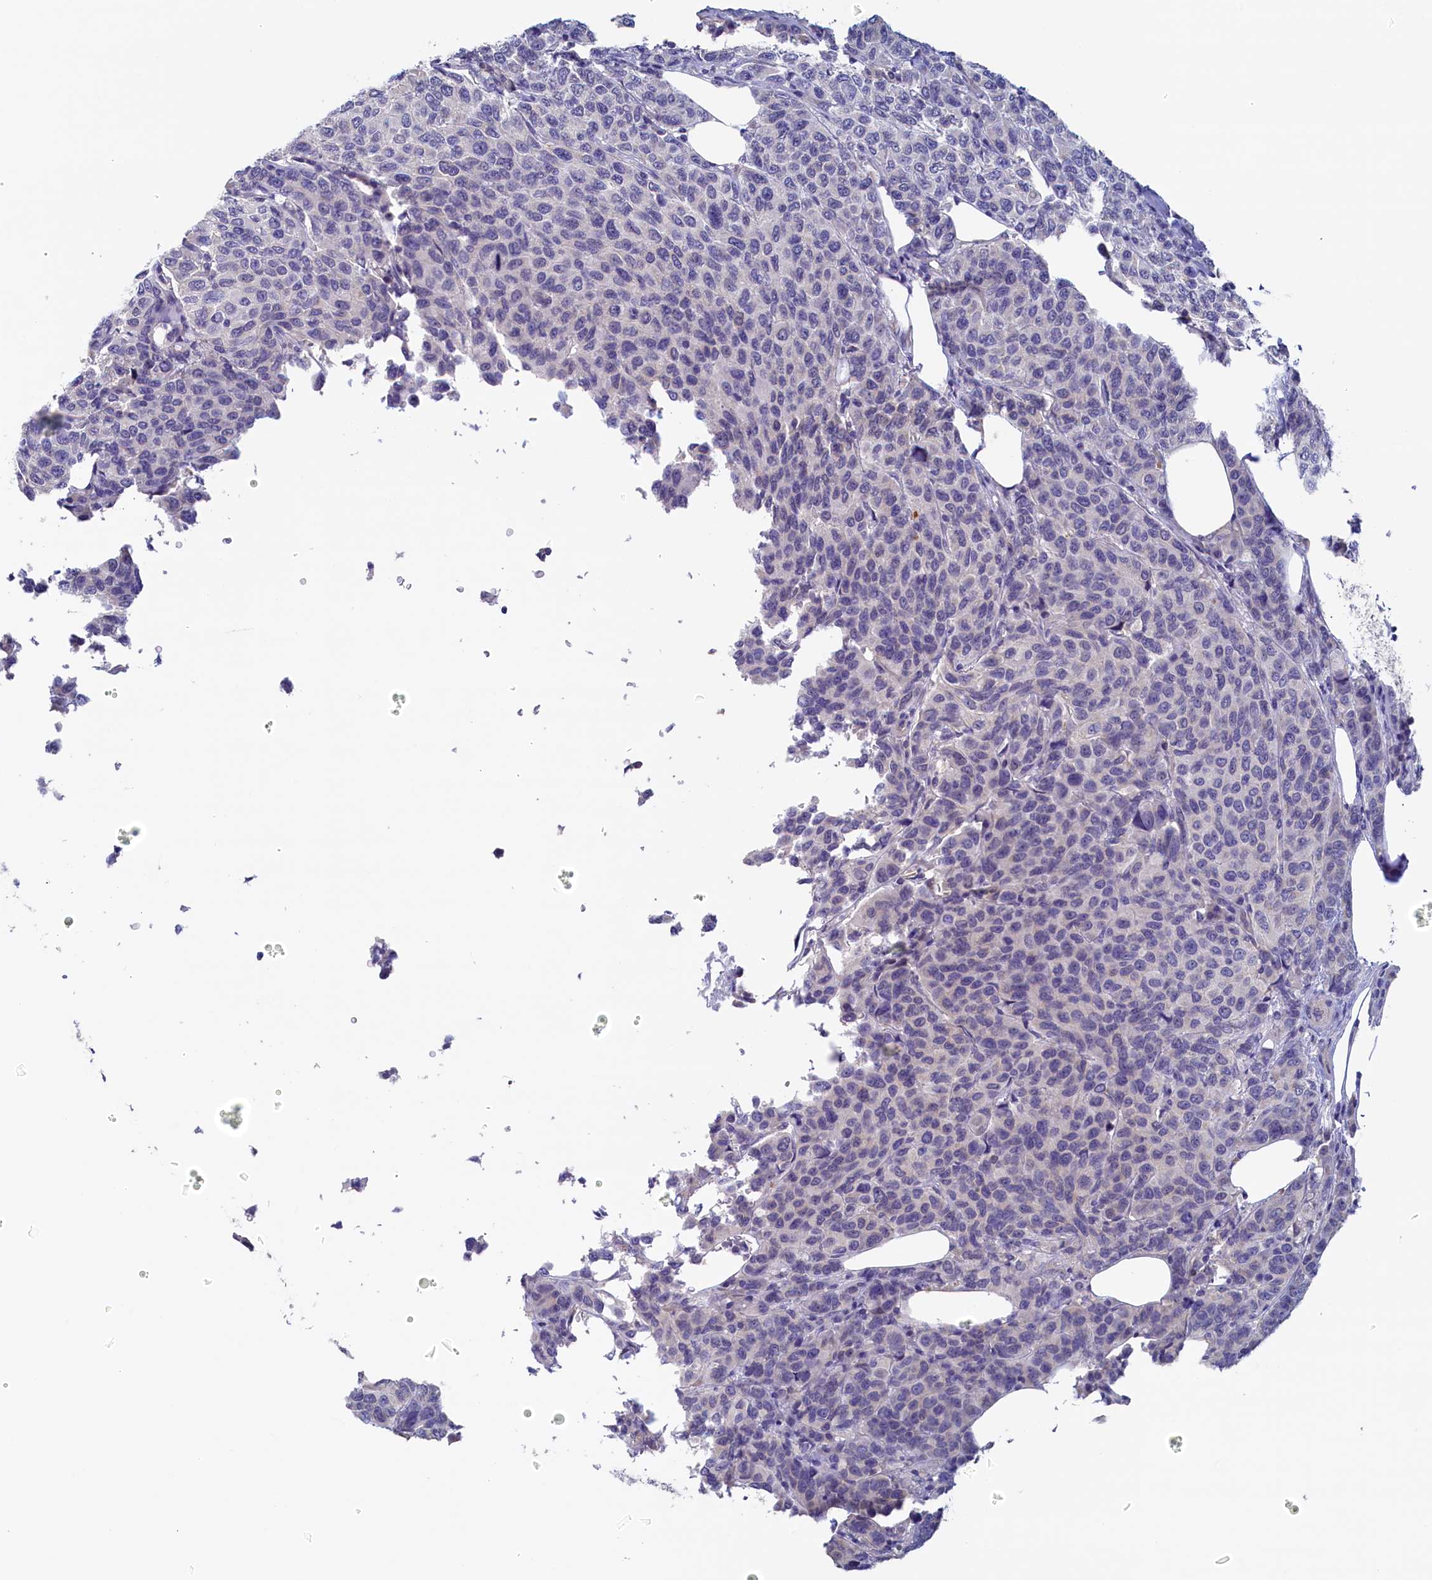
{"staining": {"intensity": "negative", "quantity": "none", "location": "none"}, "tissue": "breast cancer", "cell_type": "Tumor cells", "image_type": "cancer", "snomed": [{"axis": "morphology", "description": "Duct carcinoma"}, {"axis": "topography", "description": "Breast"}], "caption": "High magnification brightfield microscopy of breast cancer stained with DAB (3,3'-diaminobenzidine) (brown) and counterstained with hematoxylin (blue): tumor cells show no significant expression.", "gene": "DTD1", "patient": {"sex": "female", "age": 55}}